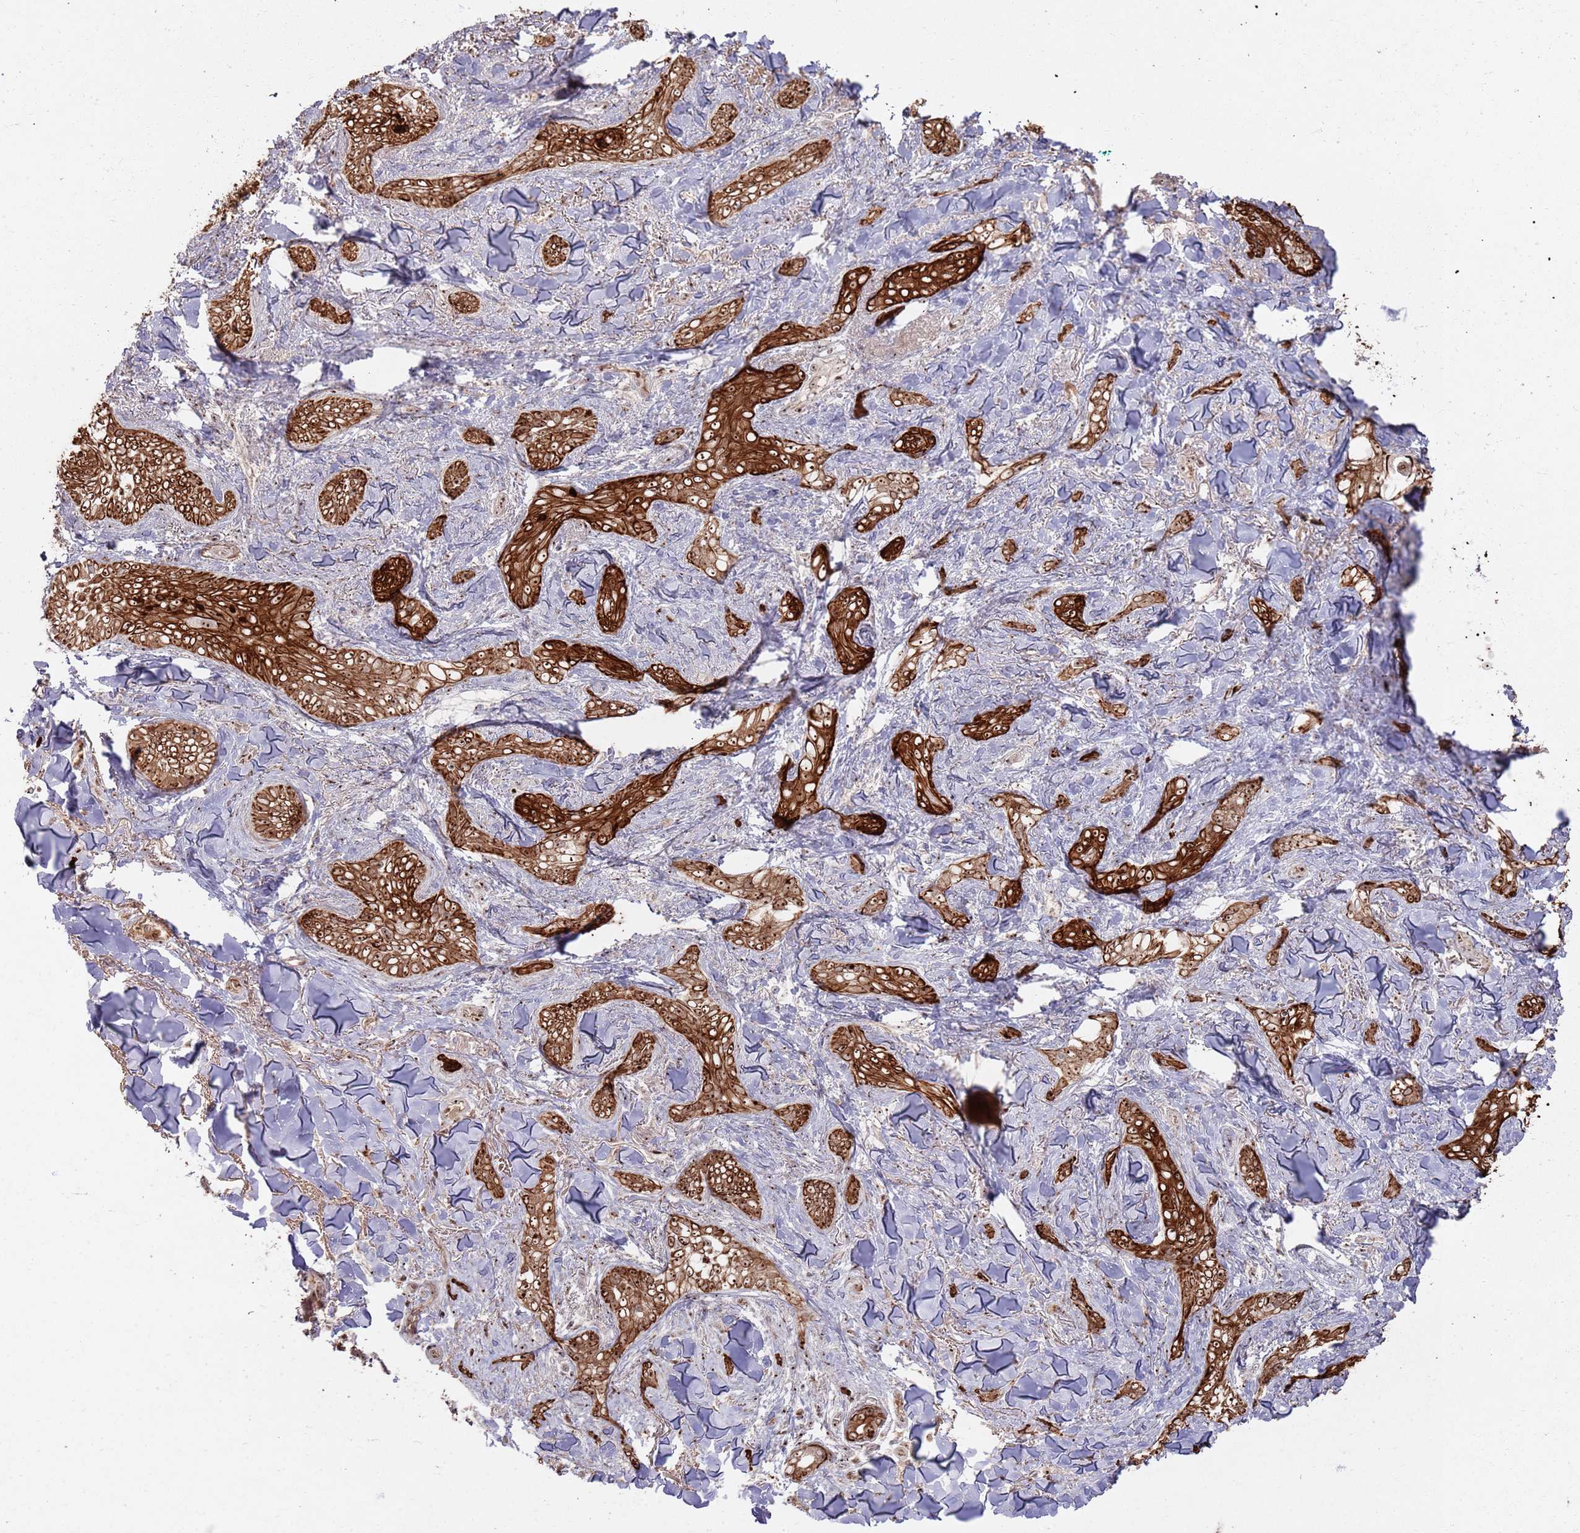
{"staining": {"intensity": "strong", "quantity": ">75%", "location": "cytoplasmic/membranous,nuclear"}, "tissue": "skin cancer", "cell_type": "Tumor cells", "image_type": "cancer", "snomed": [{"axis": "morphology", "description": "Basal cell carcinoma"}, {"axis": "topography", "description": "Skin"}], "caption": "Tumor cells show strong cytoplasmic/membranous and nuclear expression in approximately >75% of cells in basal cell carcinoma (skin).", "gene": "UTP11", "patient": {"sex": "female", "age": 55}}